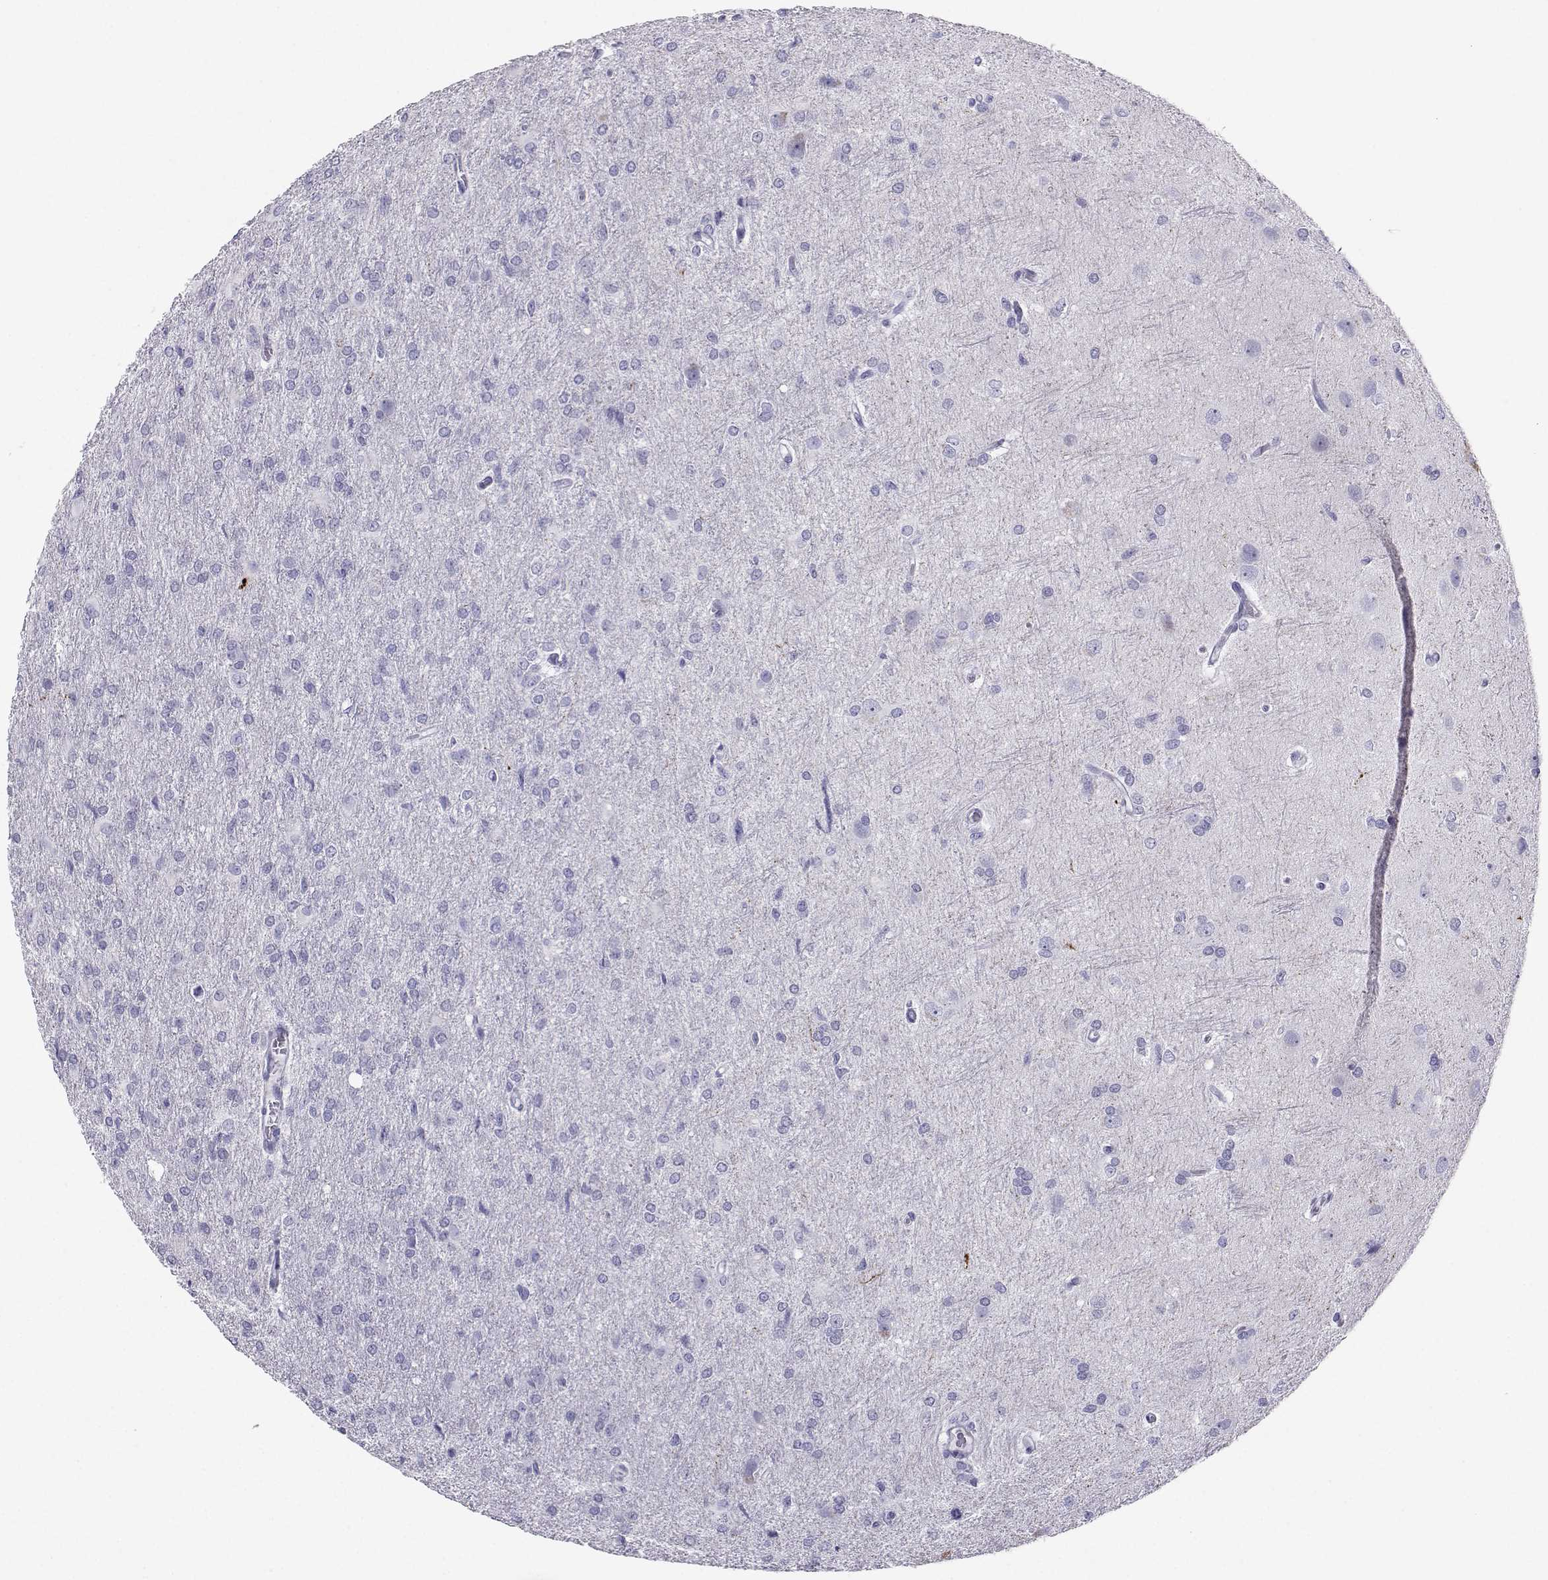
{"staining": {"intensity": "negative", "quantity": "none", "location": "none"}, "tissue": "glioma", "cell_type": "Tumor cells", "image_type": "cancer", "snomed": [{"axis": "morphology", "description": "Glioma, malignant, High grade"}, {"axis": "topography", "description": "Brain"}], "caption": "A micrograph of high-grade glioma (malignant) stained for a protein shows no brown staining in tumor cells.", "gene": "SST", "patient": {"sex": "male", "age": 68}}